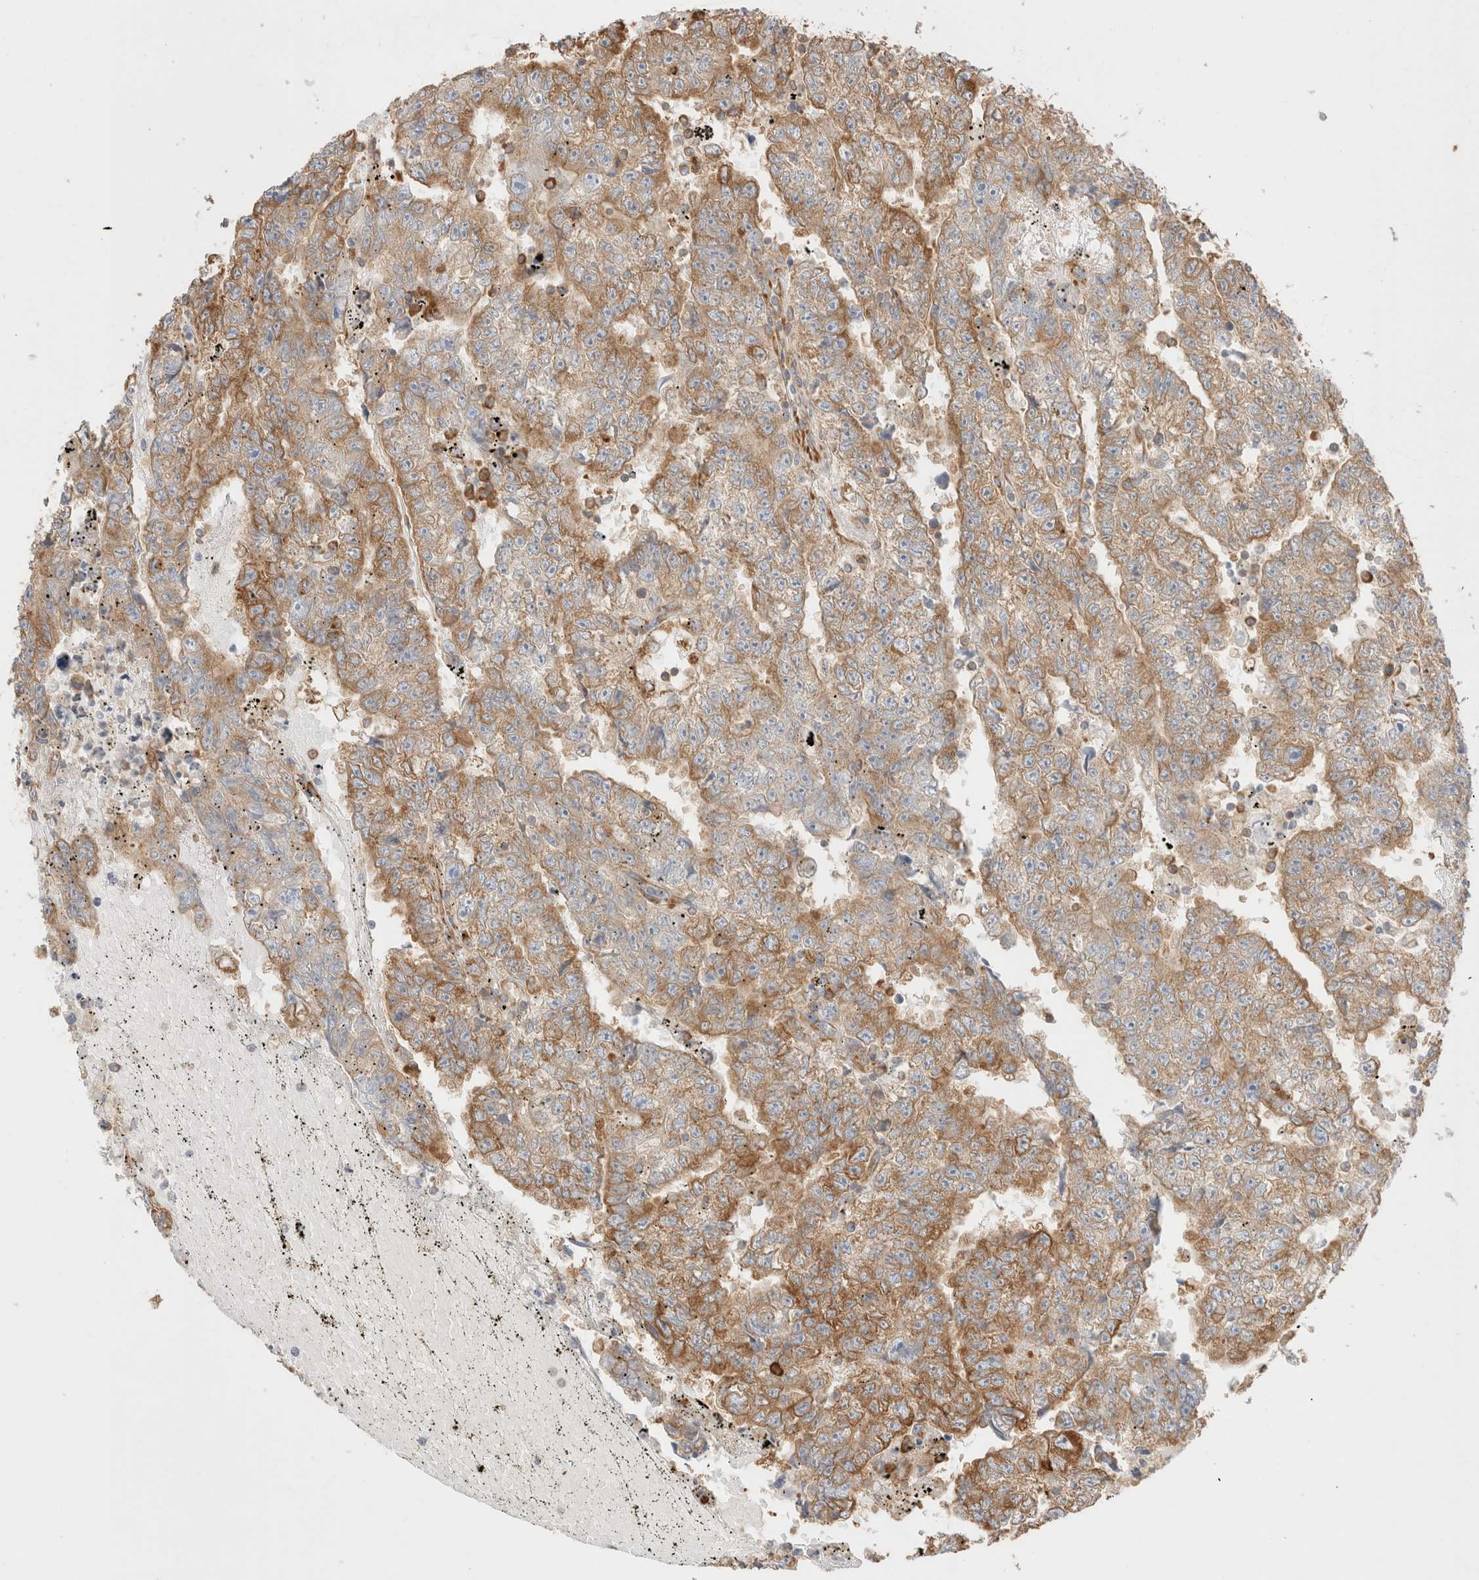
{"staining": {"intensity": "moderate", "quantity": ">75%", "location": "cytoplasmic/membranous"}, "tissue": "testis cancer", "cell_type": "Tumor cells", "image_type": "cancer", "snomed": [{"axis": "morphology", "description": "Carcinoma, Embryonal, NOS"}, {"axis": "topography", "description": "Testis"}], "caption": "Moderate cytoplasmic/membranous protein expression is identified in approximately >75% of tumor cells in embryonal carcinoma (testis). (DAB IHC with brightfield microscopy, high magnification).", "gene": "ZC2HC1A", "patient": {"sex": "male", "age": 25}}